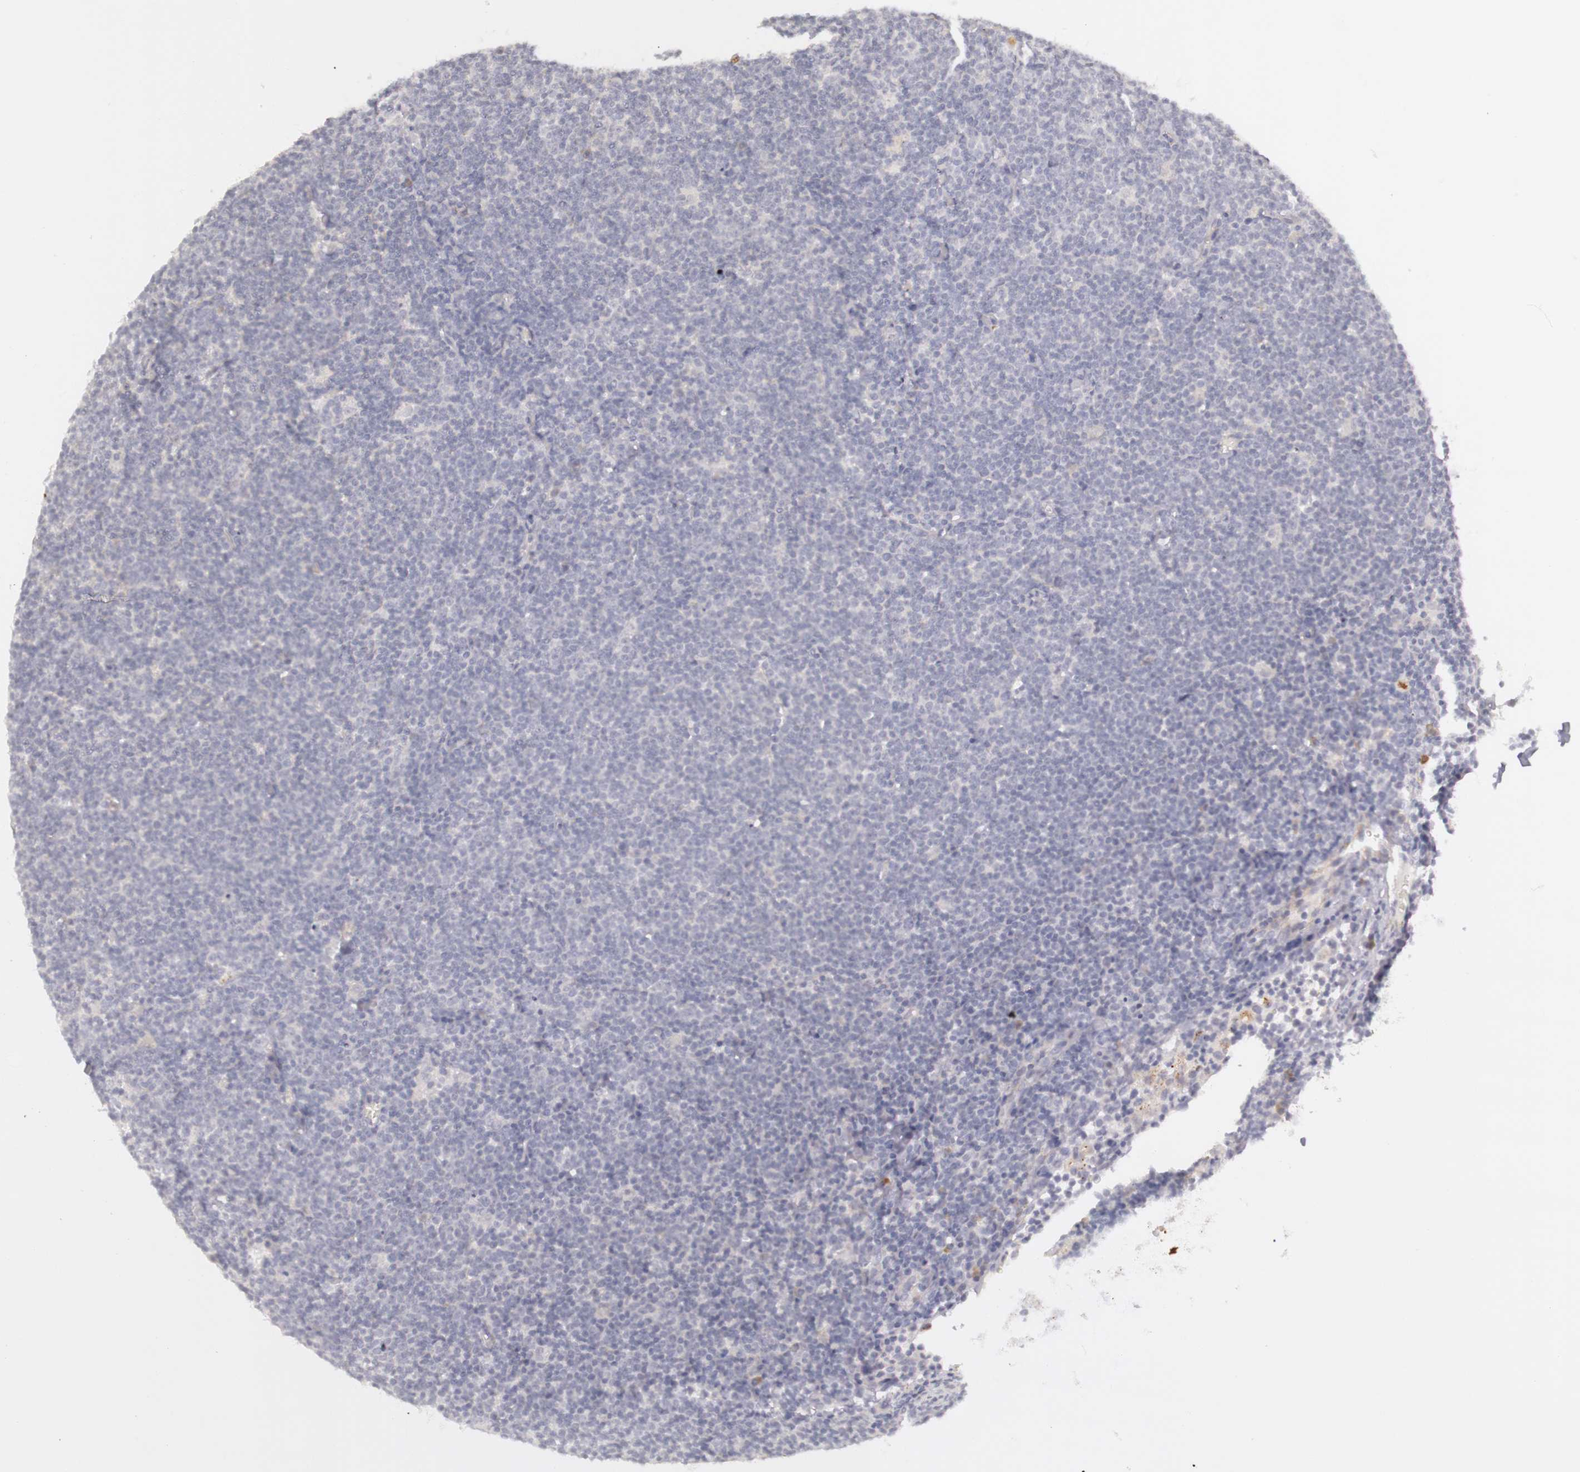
{"staining": {"intensity": "negative", "quantity": "none", "location": "none"}, "tissue": "lymphoma", "cell_type": "Tumor cells", "image_type": "cancer", "snomed": [{"axis": "morphology", "description": "Malignant lymphoma, non-Hodgkin's type, Low grade"}, {"axis": "topography", "description": "Lymph node"}], "caption": "Protein analysis of low-grade malignant lymphoma, non-Hodgkin's type reveals no significant positivity in tumor cells.", "gene": "CNTN2", "patient": {"sex": "male", "age": 65}}